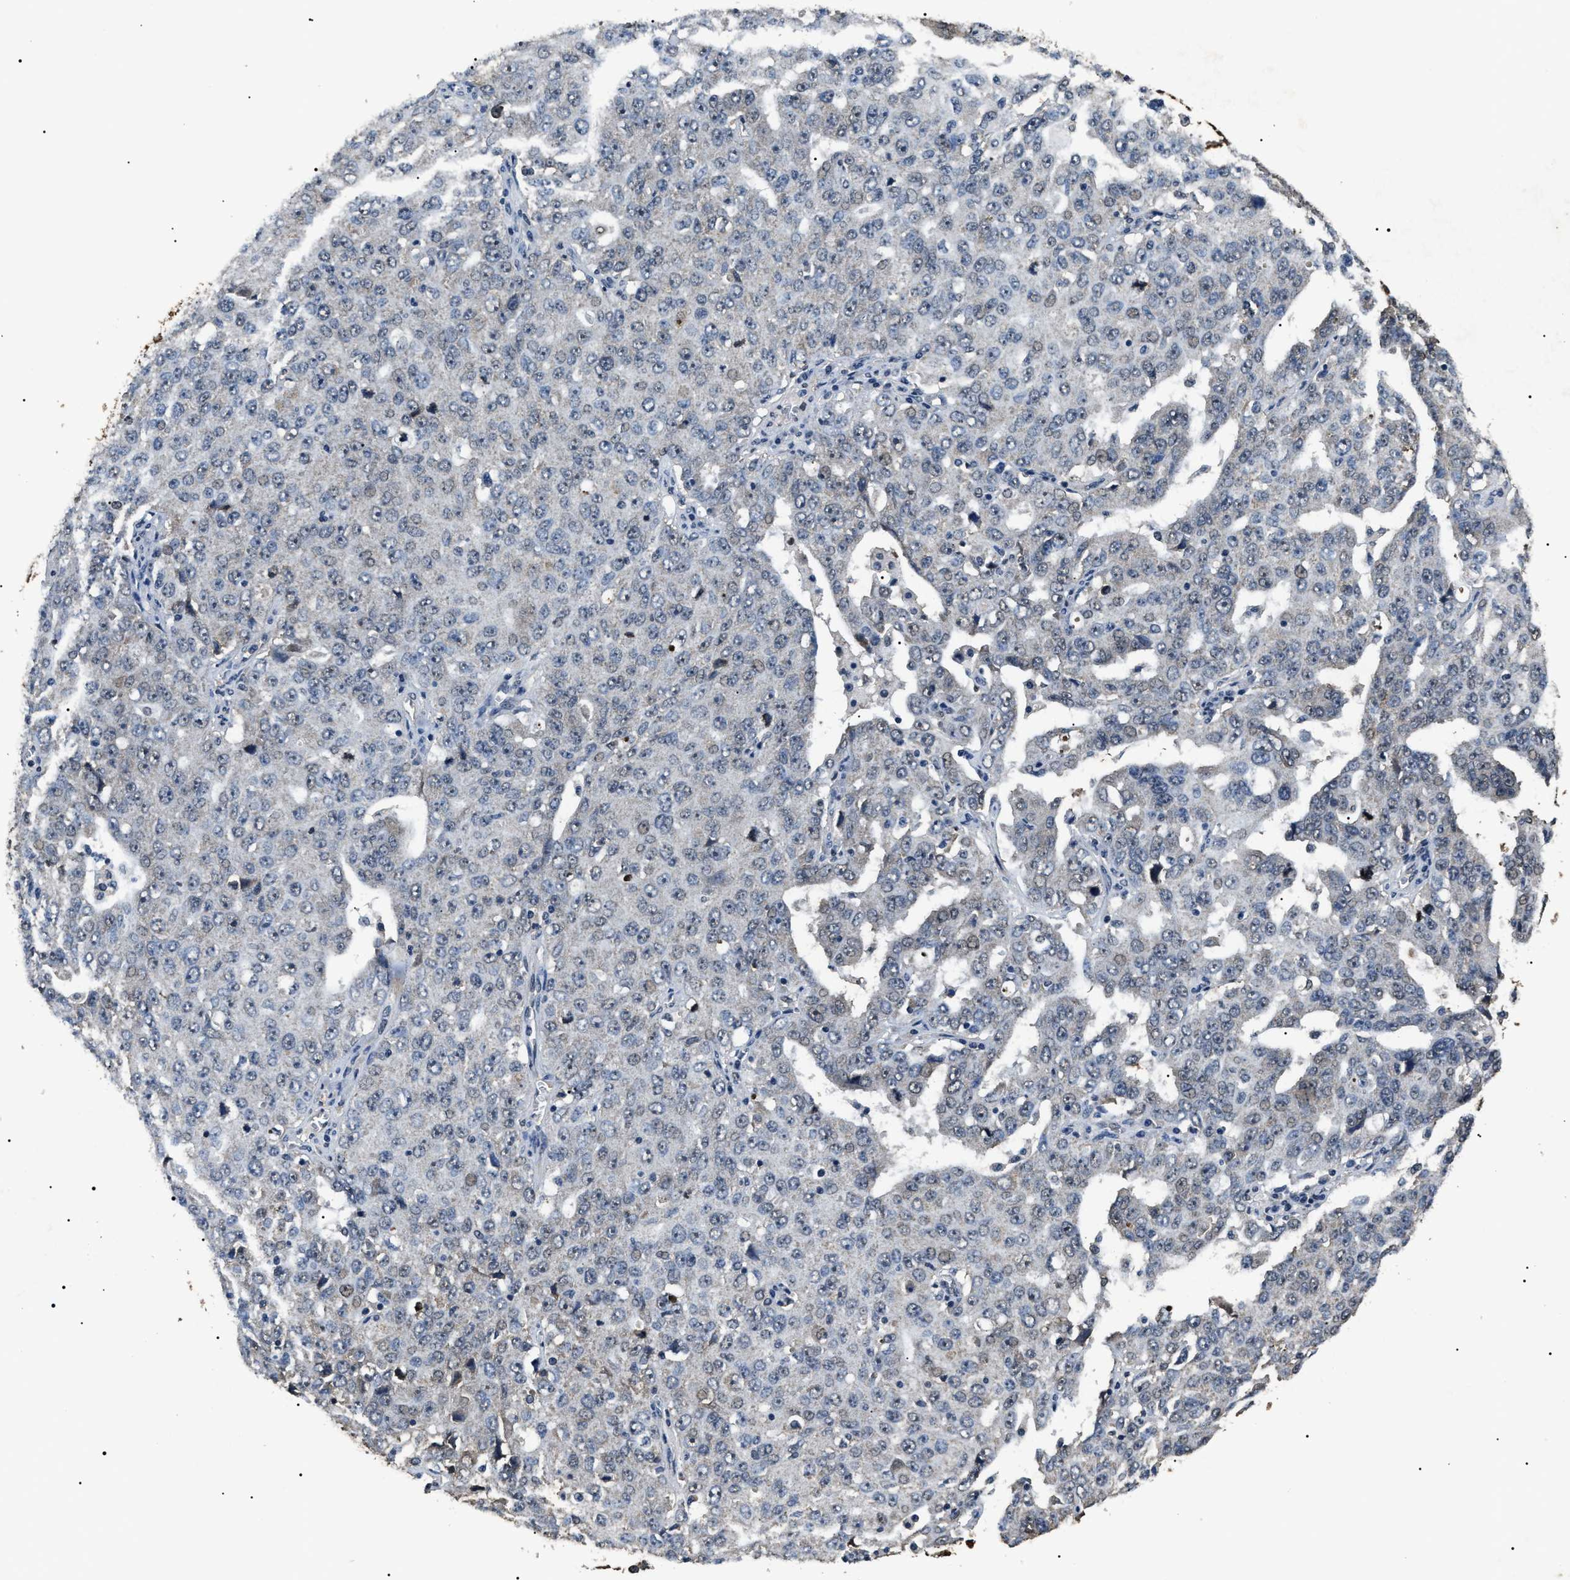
{"staining": {"intensity": "negative", "quantity": "none", "location": "none"}, "tissue": "ovarian cancer", "cell_type": "Tumor cells", "image_type": "cancer", "snomed": [{"axis": "morphology", "description": "Carcinoma, endometroid"}, {"axis": "topography", "description": "Ovary"}], "caption": "A photomicrograph of ovarian cancer stained for a protein displays no brown staining in tumor cells. (DAB immunohistochemistry with hematoxylin counter stain).", "gene": "ANP32E", "patient": {"sex": "female", "age": 62}}